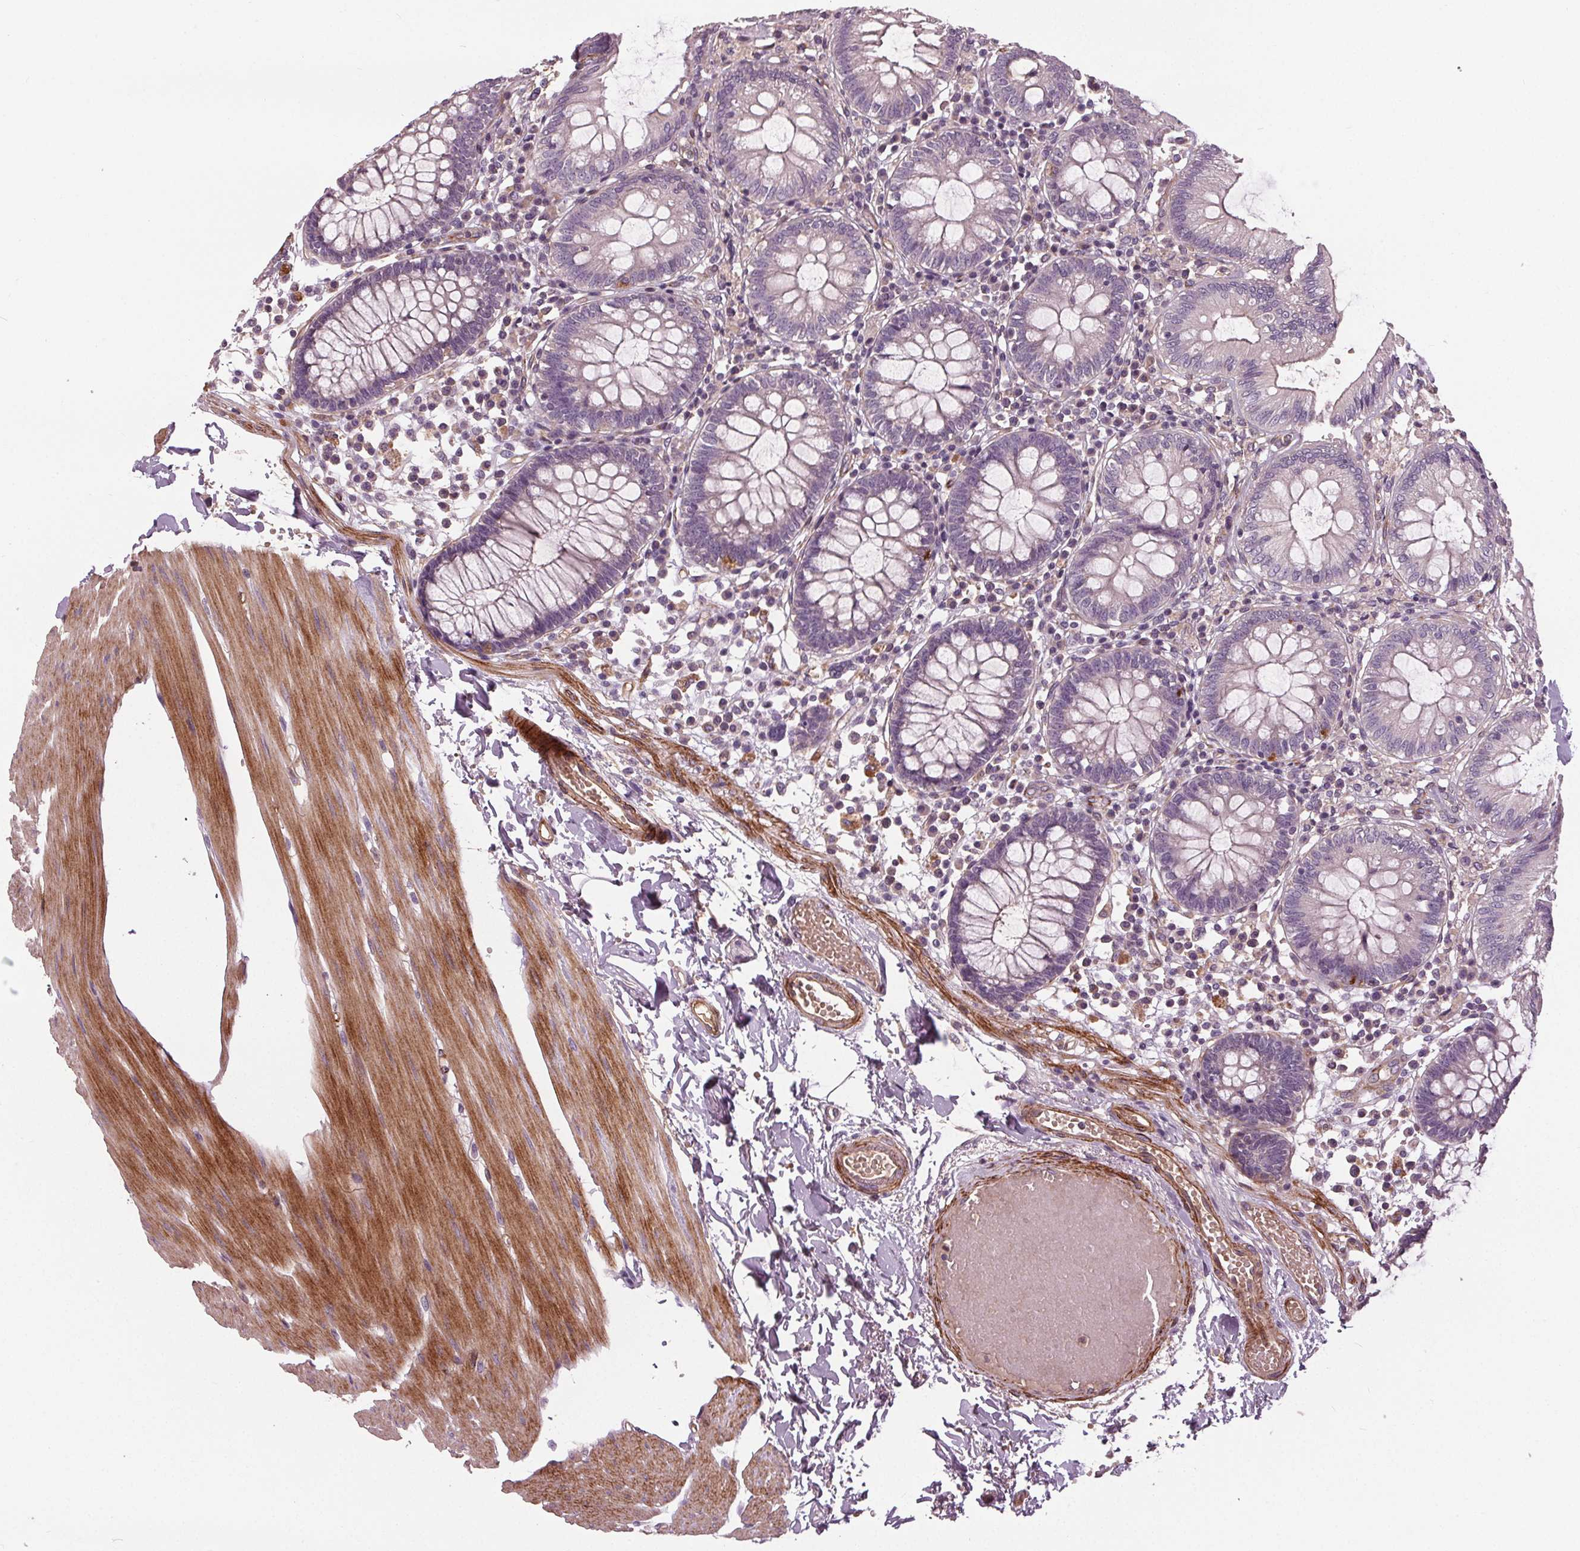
{"staining": {"intensity": "moderate", "quantity": ">75%", "location": "cytoplasmic/membranous"}, "tissue": "colon", "cell_type": "Endothelial cells", "image_type": "normal", "snomed": [{"axis": "morphology", "description": "Normal tissue, NOS"}, {"axis": "morphology", "description": "Adenocarcinoma, NOS"}, {"axis": "topography", "description": "Colon"}], "caption": "Immunohistochemistry (IHC) (DAB (3,3'-diaminobenzidine)) staining of normal human colon reveals moderate cytoplasmic/membranous protein staining in approximately >75% of endothelial cells. (DAB (3,3'-diaminobenzidine) IHC with brightfield microscopy, high magnification).", "gene": "PDGFD", "patient": {"sex": "male", "age": 83}}